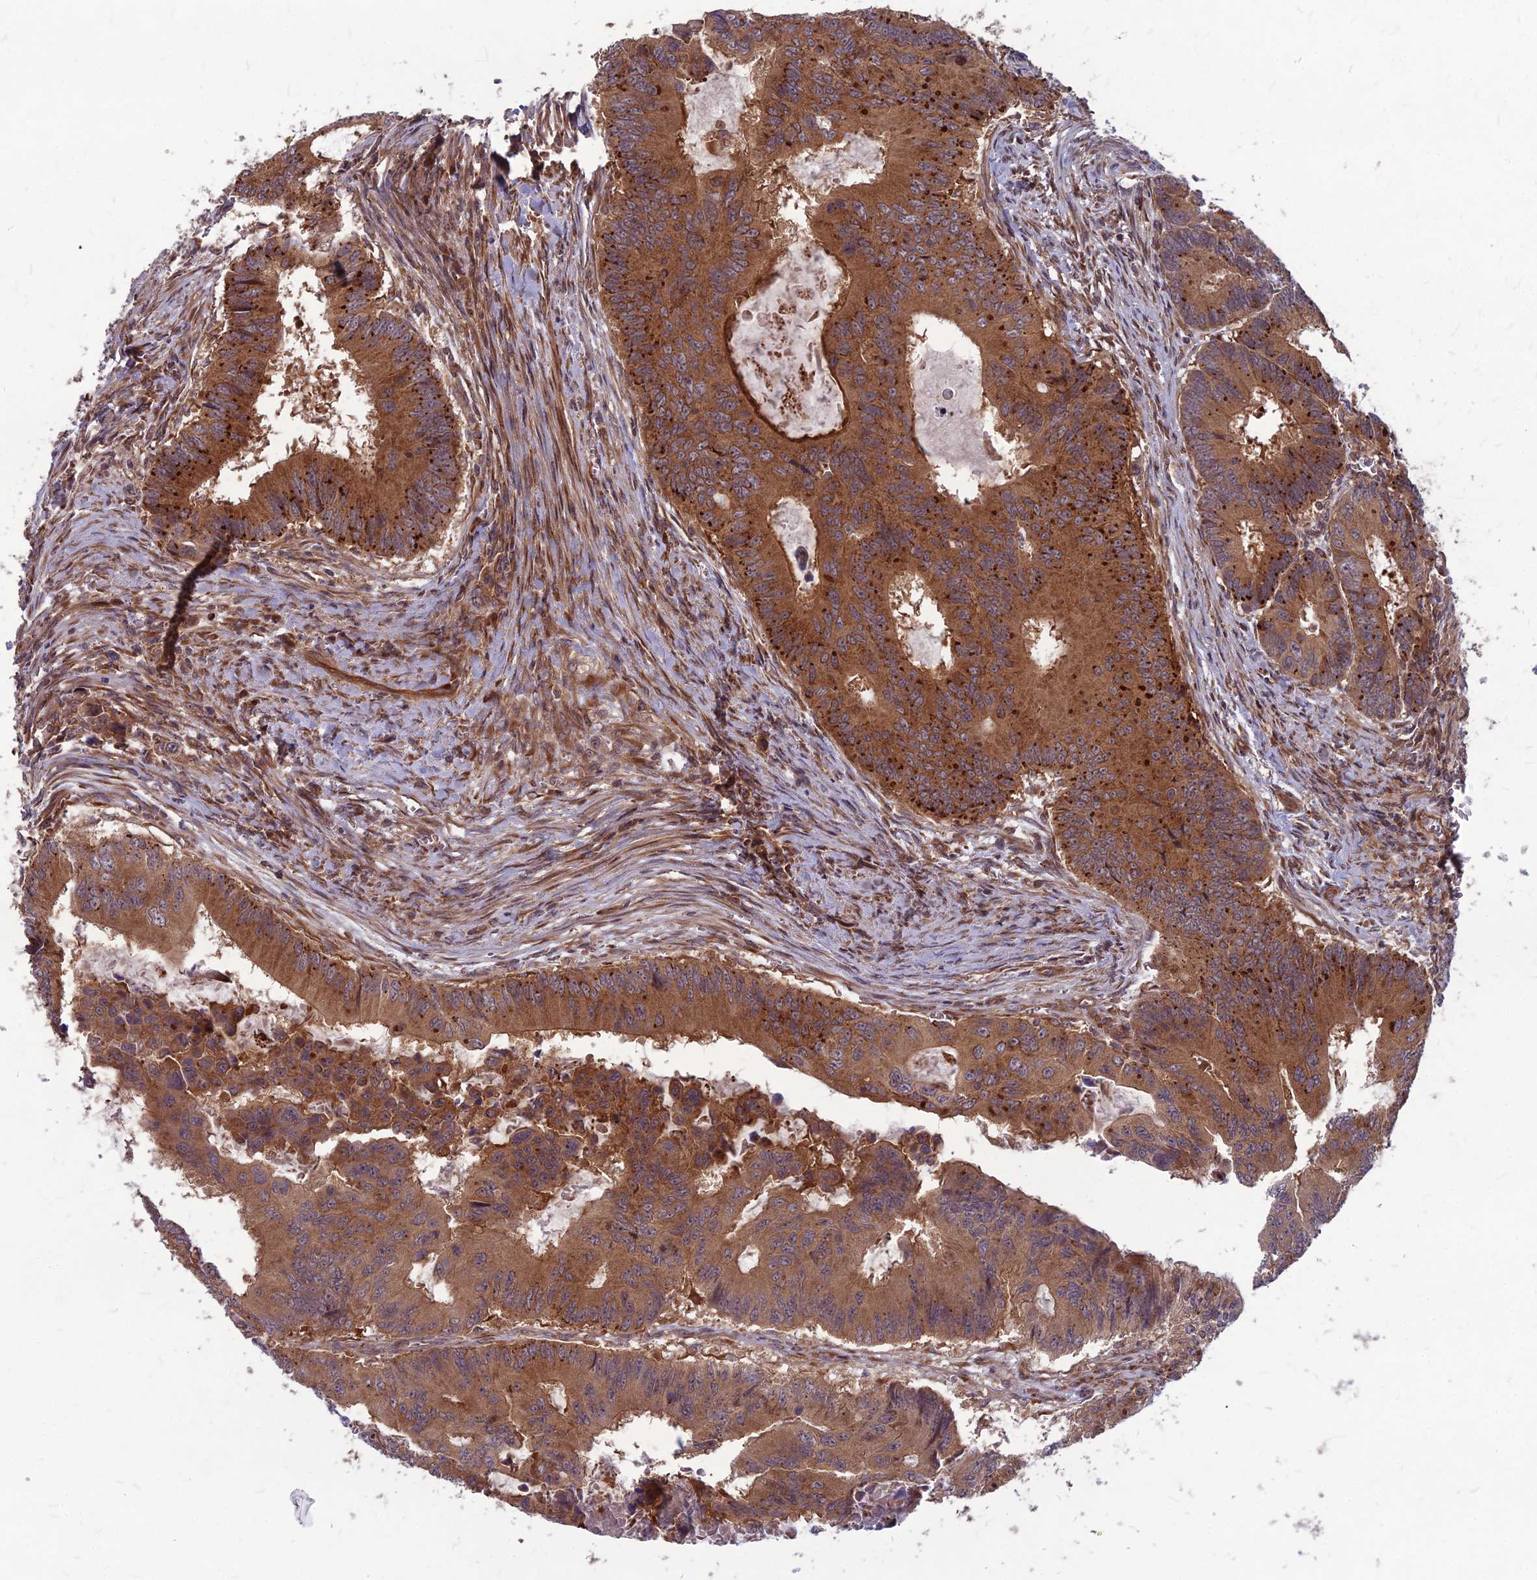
{"staining": {"intensity": "moderate", "quantity": ">75%", "location": "cytoplasmic/membranous"}, "tissue": "colorectal cancer", "cell_type": "Tumor cells", "image_type": "cancer", "snomed": [{"axis": "morphology", "description": "Adenocarcinoma, NOS"}, {"axis": "topography", "description": "Colon"}], "caption": "Tumor cells show medium levels of moderate cytoplasmic/membranous staining in approximately >75% of cells in colorectal cancer (adenocarcinoma). (brown staining indicates protein expression, while blue staining denotes nuclei).", "gene": "MFSD8", "patient": {"sex": "male", "age": 85}}